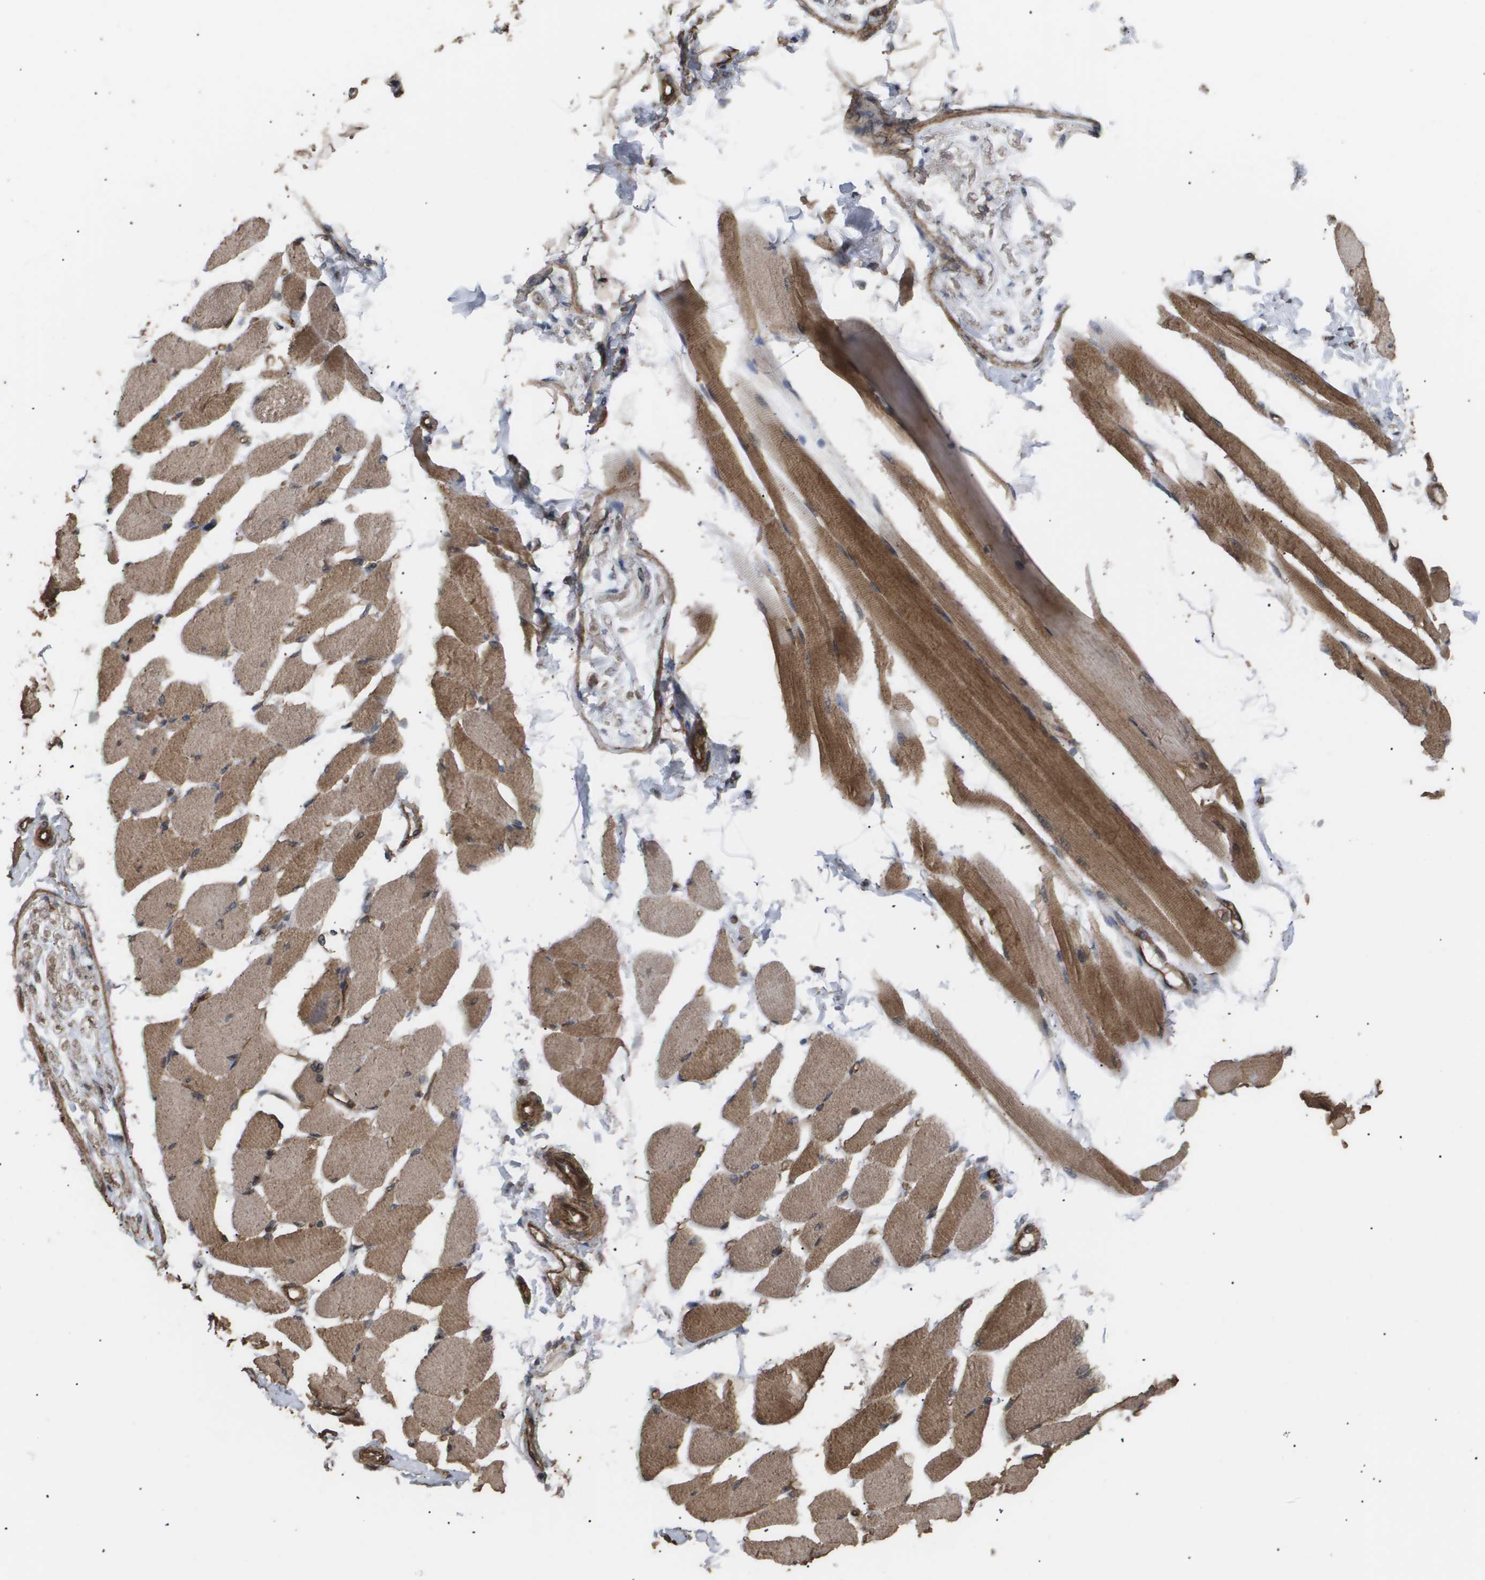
{"staining": {"intensity": "moderate", "quantity": ">75%", "location": "cytoplasmic/membranous"}, "tissue": "skeletal muscle", "cell_type": "Myocytes", "image_type": "normal", "snomed": [{"axis": "morphology", "description": "Normal tissue, NOS"}, {"axis": "topography", "description": "Skeletal muscle"}, {"axis": "topography", "description": "Peripheral nerve tissue"}], "caption": "Immunohistochemical staining of benign human skeletal muscle exhibits >75% levels of moderate cytoplasmic/membranous protein expression in about >75% of myocytes. (brown staining indicates protein expression, while blue staining denotes nuclei).", "gene": "CUL5", "patient": {"sex": "female", "age": 84}}